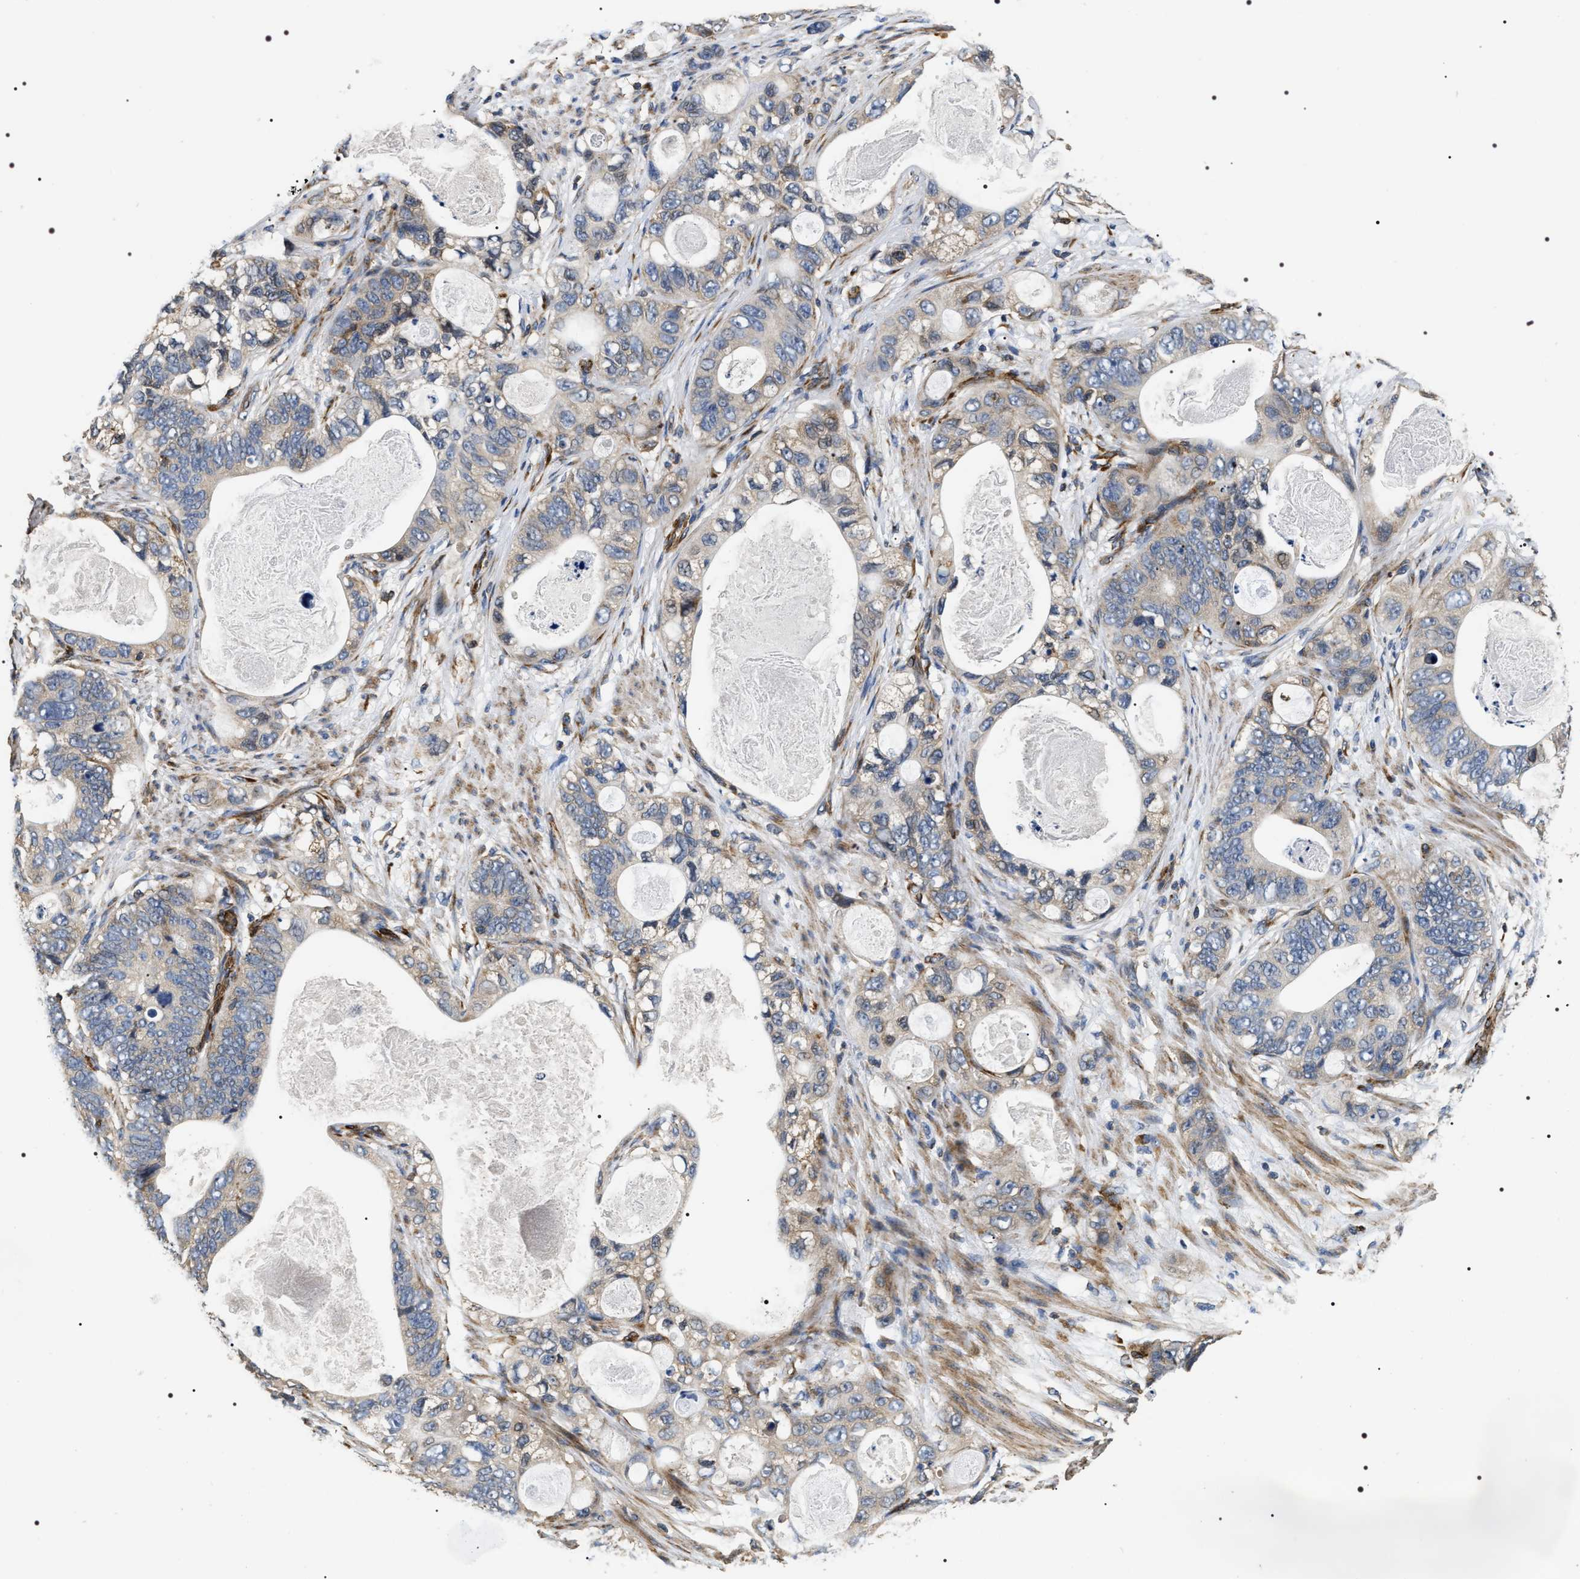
{"staining": {"intensity": "negative", "quantity": "none", "location": "none"}, "tissue": "stomach cancer", "cell_type": "Tumor cells", "image_type": "cancer", "snomed": [{"axis": "morphology", "description": "Normal tissue, NOS"}, {"axis": "morphology", "description": "Adenocarcinoma, NOS"}, {"axis": "topography", "description": "Stomach"}], "caption": "Tumor cells show no significant staining in stomach cancer (adenocarcinoma). (Stains: DAB IHC with hematoxylin counter stain, Microscopy: brightfield microscopy at high magnification).", "gene": "ZC3HAV1L", "patient": {"sex": "female", "age": 89}}